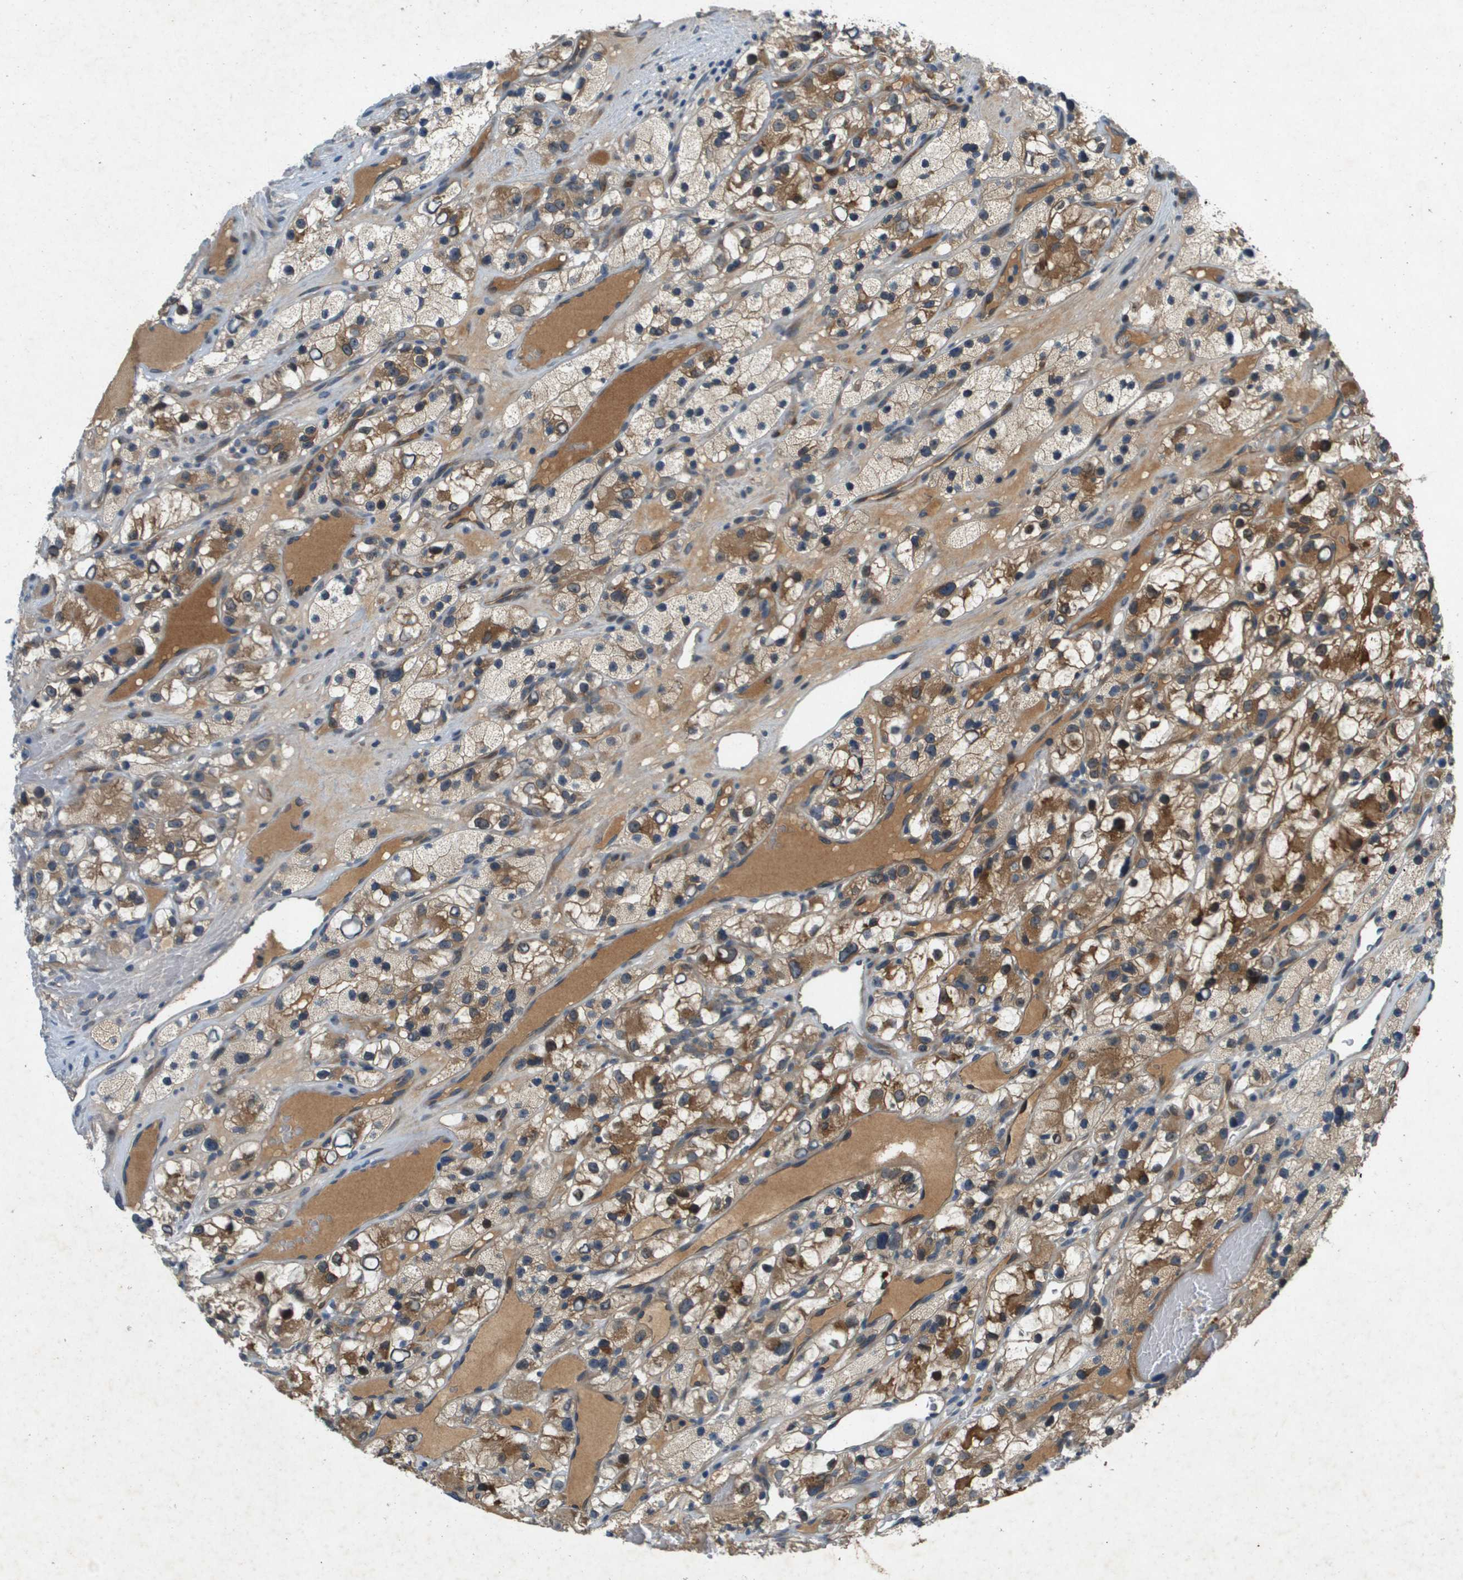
{"staining": {"intensity": "moderate", "quantity": ">75%", "location": "cytoplasmic/membranous"}, "tissue": "renal cancer", "cell_type": "Tumor cells", "image_type": "cancer", "snomed": [{"axis": "morphology", "description": "Adenocarcinoma, NOS"}, {"axis": "topography", "description": "Kidney"}], "caption": "This micrograph shows renal cancer (adenocarcinoma) stained with immunohistochemistry to label a protein in brown. The cytoplasmic/membranous of tumor cells show moderate positivity for the protein. Nuclei are counter-stained blue.", "gene": "PGAP3", "patient": {"sex": "female", "age": 57}}